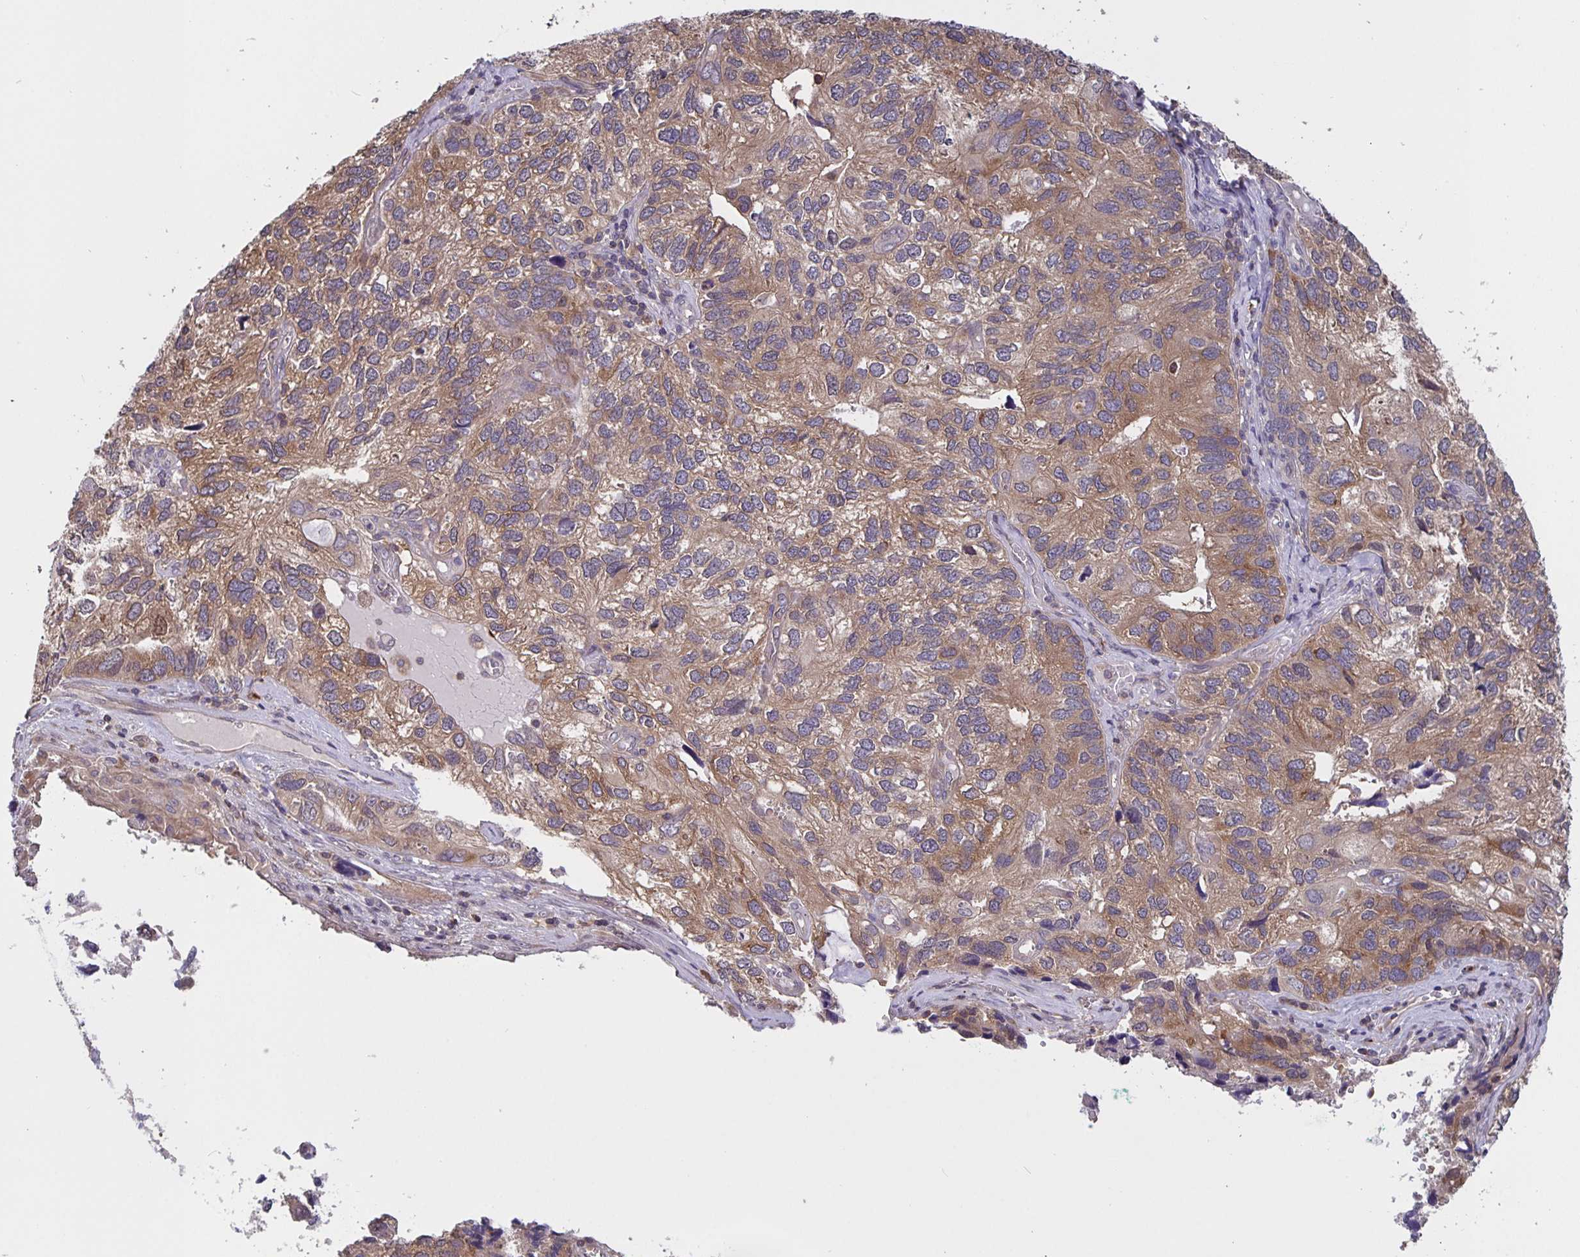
{"staining": {"intensity": "moderate", "quantity": "25%-75%", "location": "cytoplasmic/membranous"}, "tissue": "endometrial cancer", "cell_type": "Tumor cells", "image_type": "cancer", "snomed": [{"axis": "morphology", "description": "Carcinoma, NOS"}, {"axis": "topography", "description": "Uterus"}], "caption": "IHC photomicrograph of endometrial cancer stained for a protein (brown), which exhibits medium levels of moderate cytoplasmic/membranous expression in about 25%-75% of tumor cells.", "gene": "FEM1C", "patient": {"sex": "female", "age": 76}}